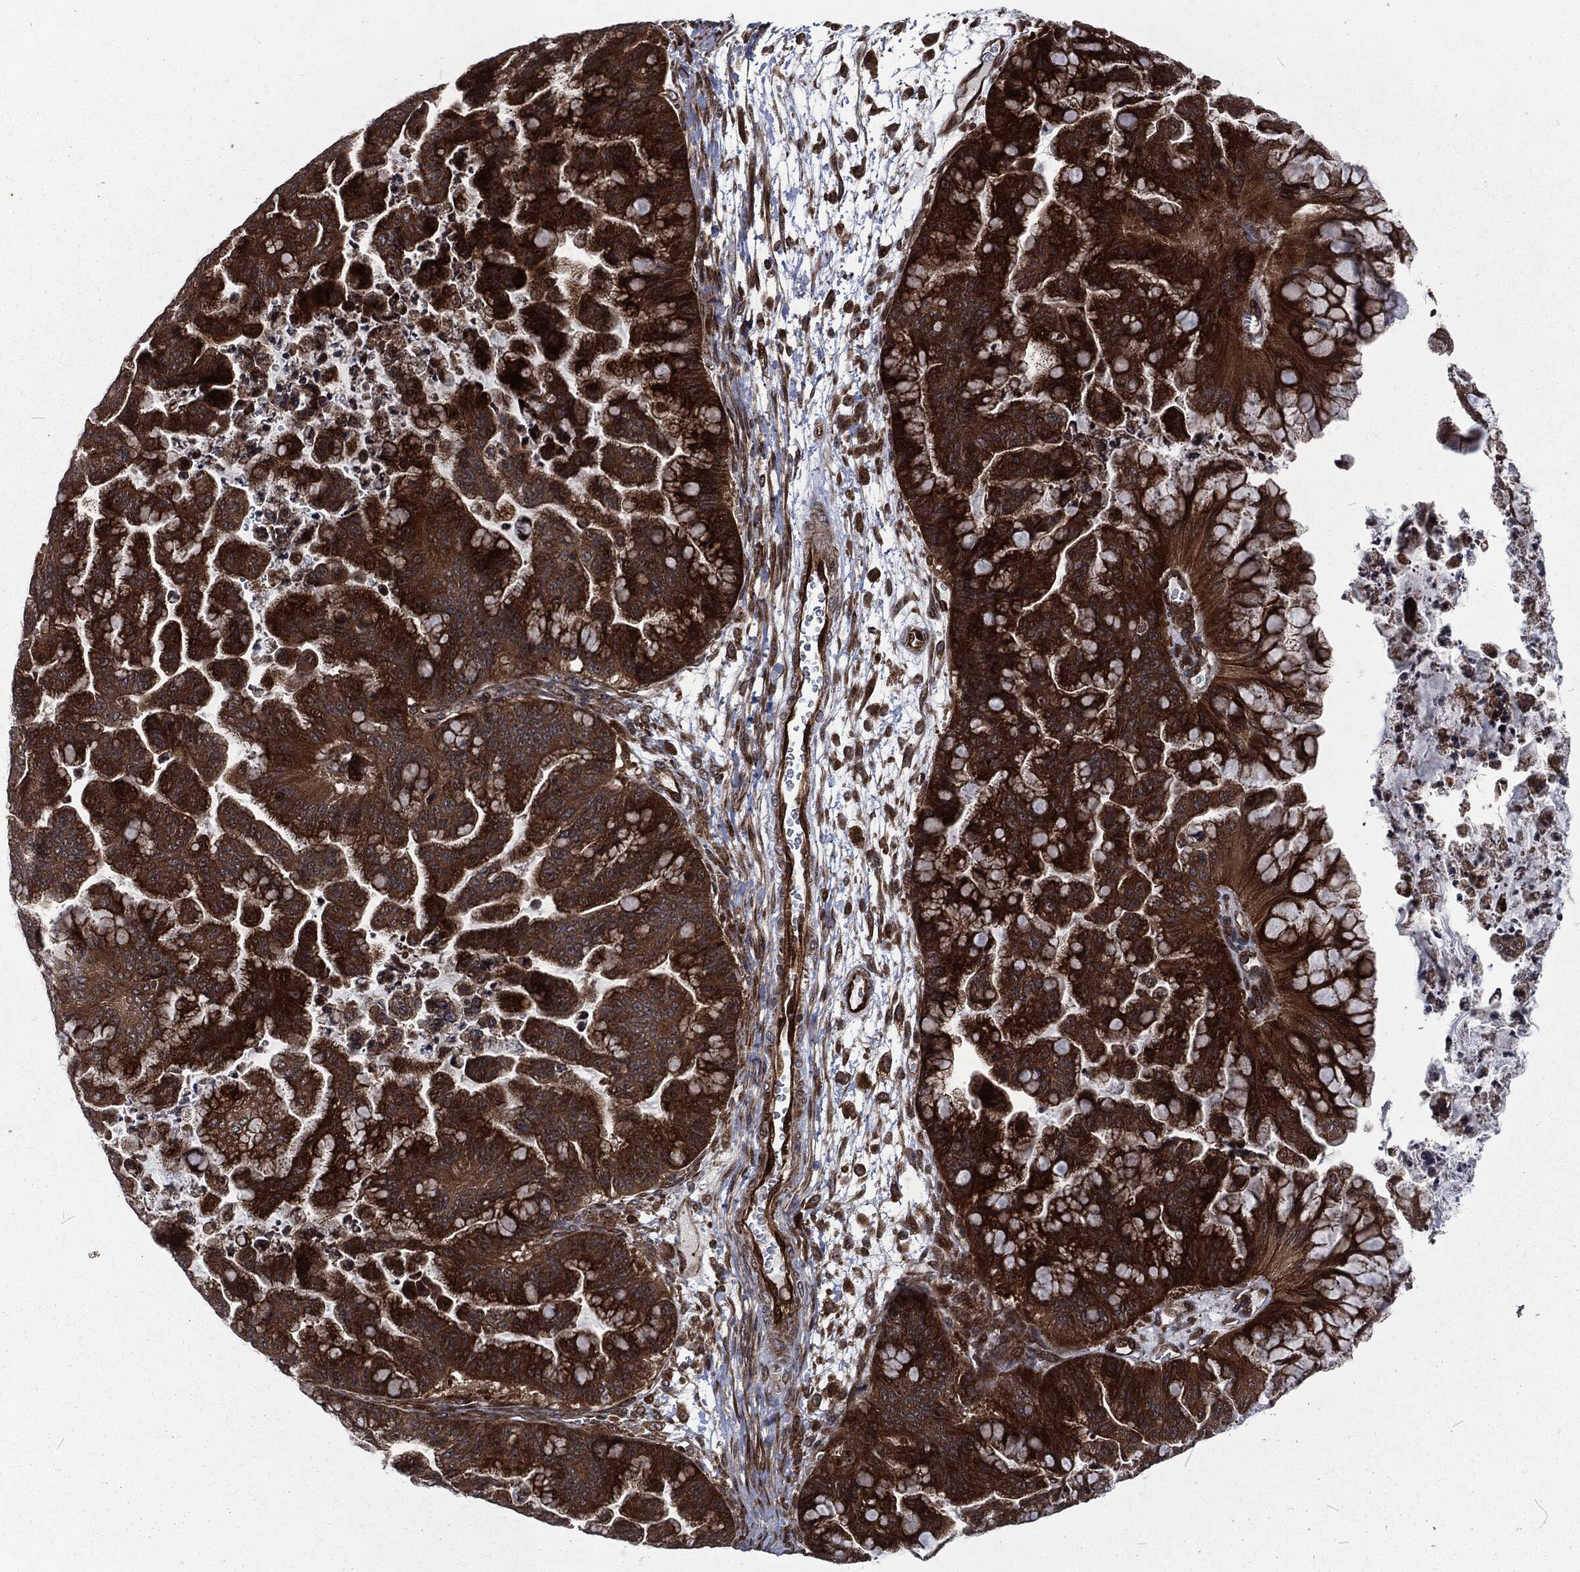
{"staining": {"intensity": "strong", "quantity": ">75%", "location": "cytoplasmic/membranous"}, "tissue": "ovarian cancer", "cell_type": "Tumor cells", "image_type": "cancer", "snomed": [{"axis": "morphology", "description": "Cystadenocarcinoma, mucinous, NOS"}, {"axis": "topography", "description": "Ovary"}], "caption": "Strong cytoplasmic/membranous expression for a protein is identified in about >75% of tumor cells of ovarian cancer using immunohistochemistry (IHC).", "gene": "CMPK2", "patient": {"sex": "female", "age": 67}}